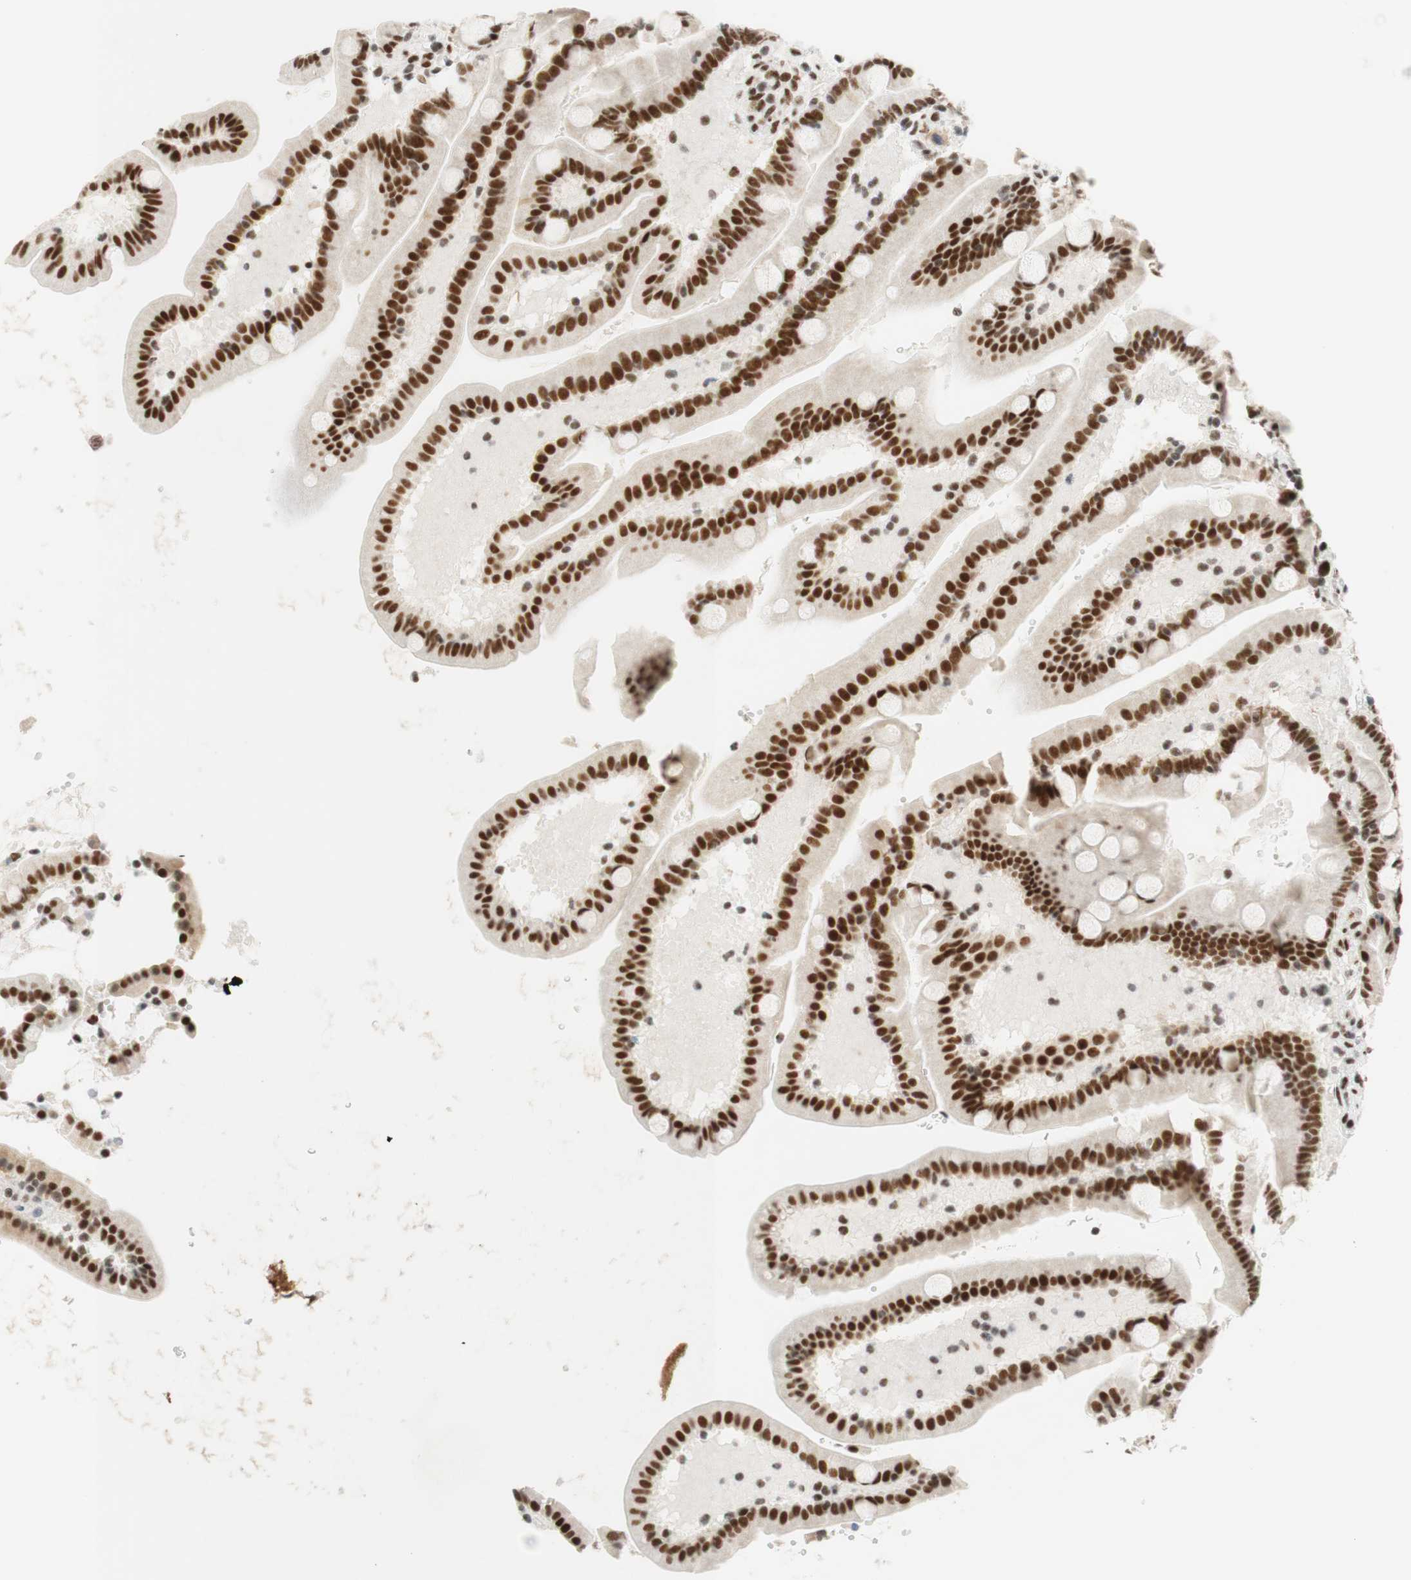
{"staining": {"intensity": "strong", "quantity": ">75%", "location": "nuclear"}, "tissue": "duodenum", "cell_type": "Glandular cells", "image_type": "normal", "snomed": [{"axis": "morphology", "description": "Normal tissue, NOS"}, {"axis": "topography", "description": "Duodenum"}], "caption": "A high-resolution image shows immunohistochemistry (IHC) staining of normal duodenum, which reveals strong nuclear positivity in approximately >75% of glandular cells.", "gene": "RNF20", "patient": {"sex": "male", "age": 54}}